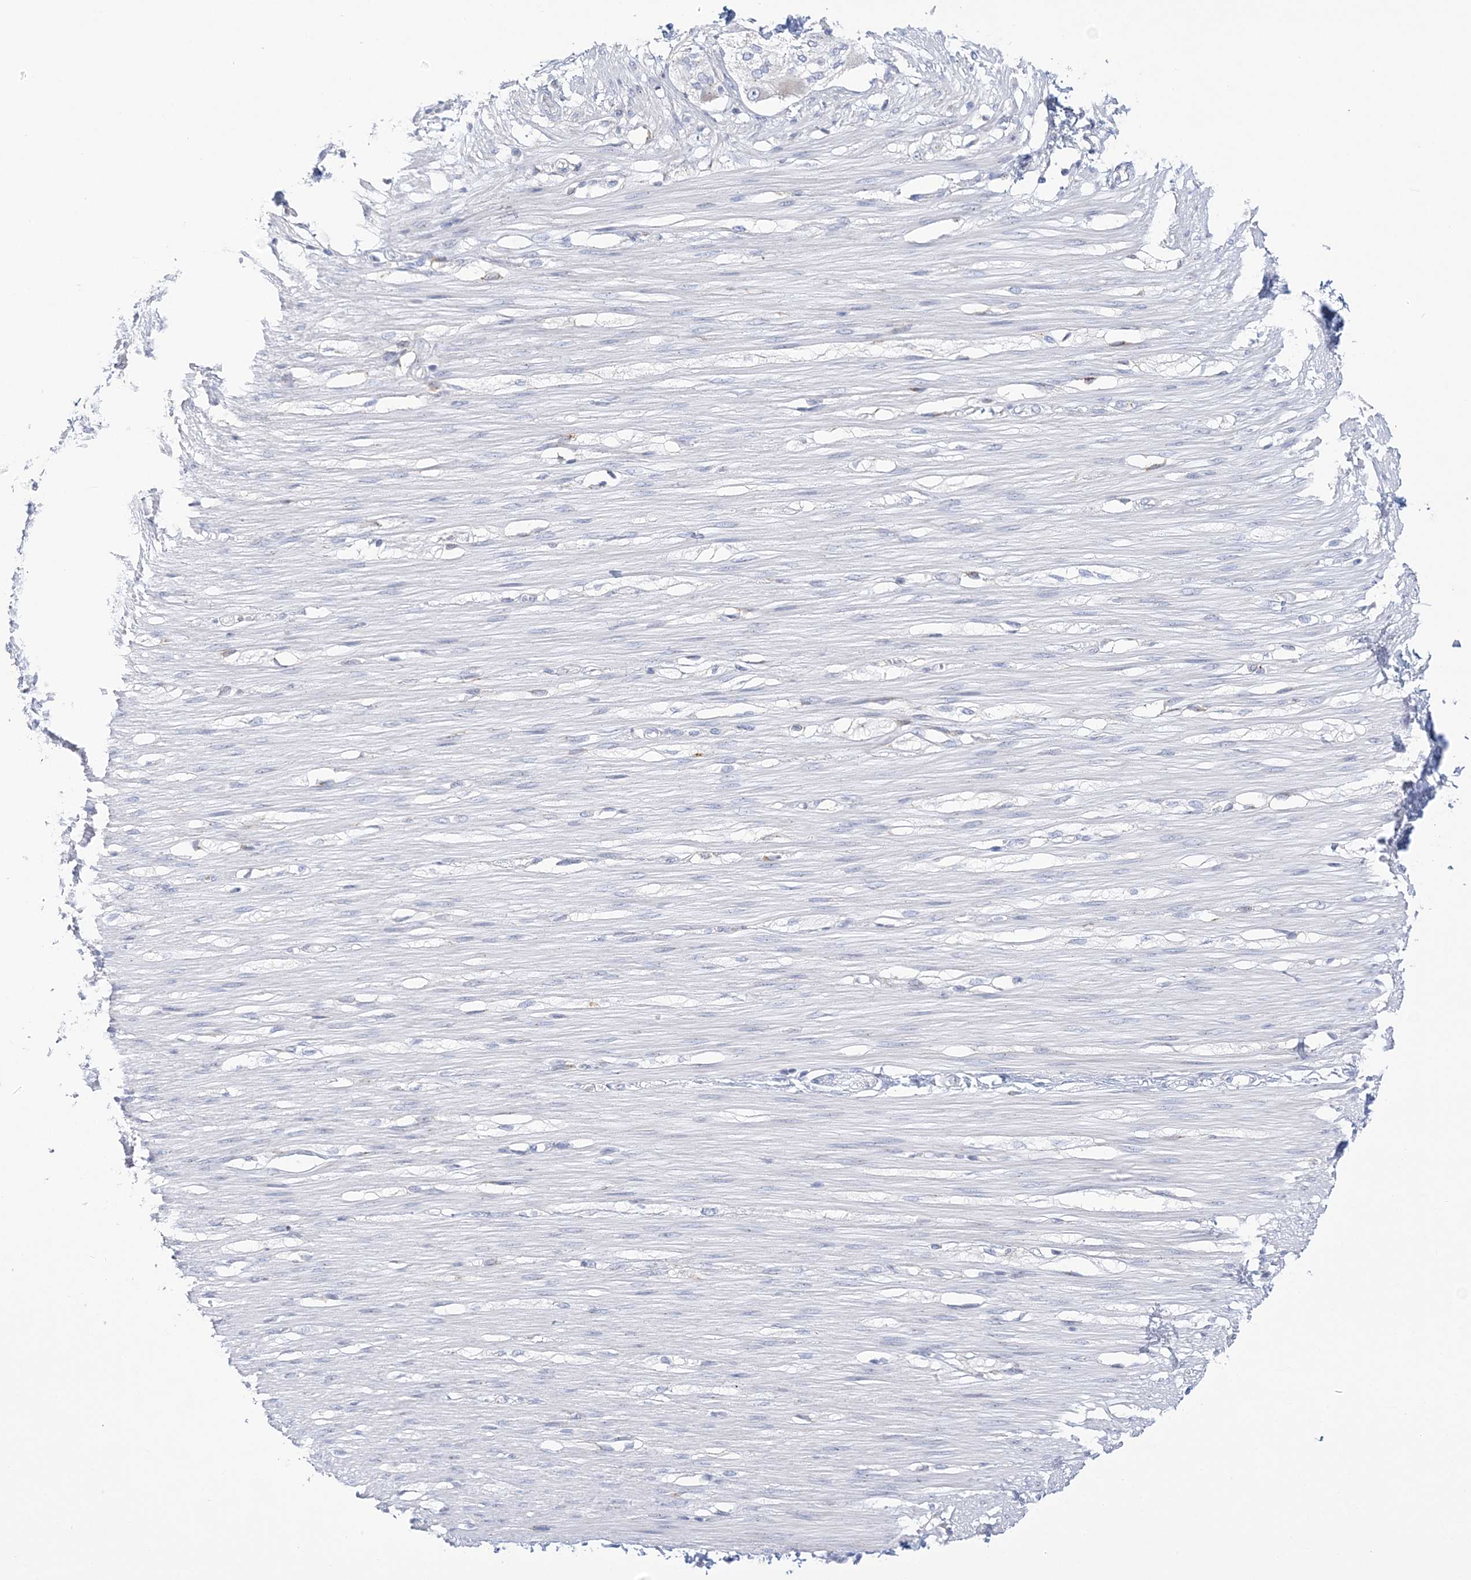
{"staining": {"intensity": "negative", "quantity": "none", "location": "none"}, "tissue": "smooth muscle", "cell_type": "Smooth muscle cells", "image_type": "normal", "snomed": [{"axis": "morphology", "description": "Normal tissue, NOS"}, {"axis": "morphology", "description": "Adenocarcinoma, NOS"}, {"axis": "topography", "description": "Colon"}, {"axis": "topography", "description": "Peripheral nerve tissue"}], "caption": "IHC of normal smooth muscle demonstrates no positivity in smooth muscle cells. (DAB (3,3'-diaminobenzidine) immunohistochemistry, high magnification).", "gene": "SEMA3D", "patient": {"sex": "male", "age": 14}}